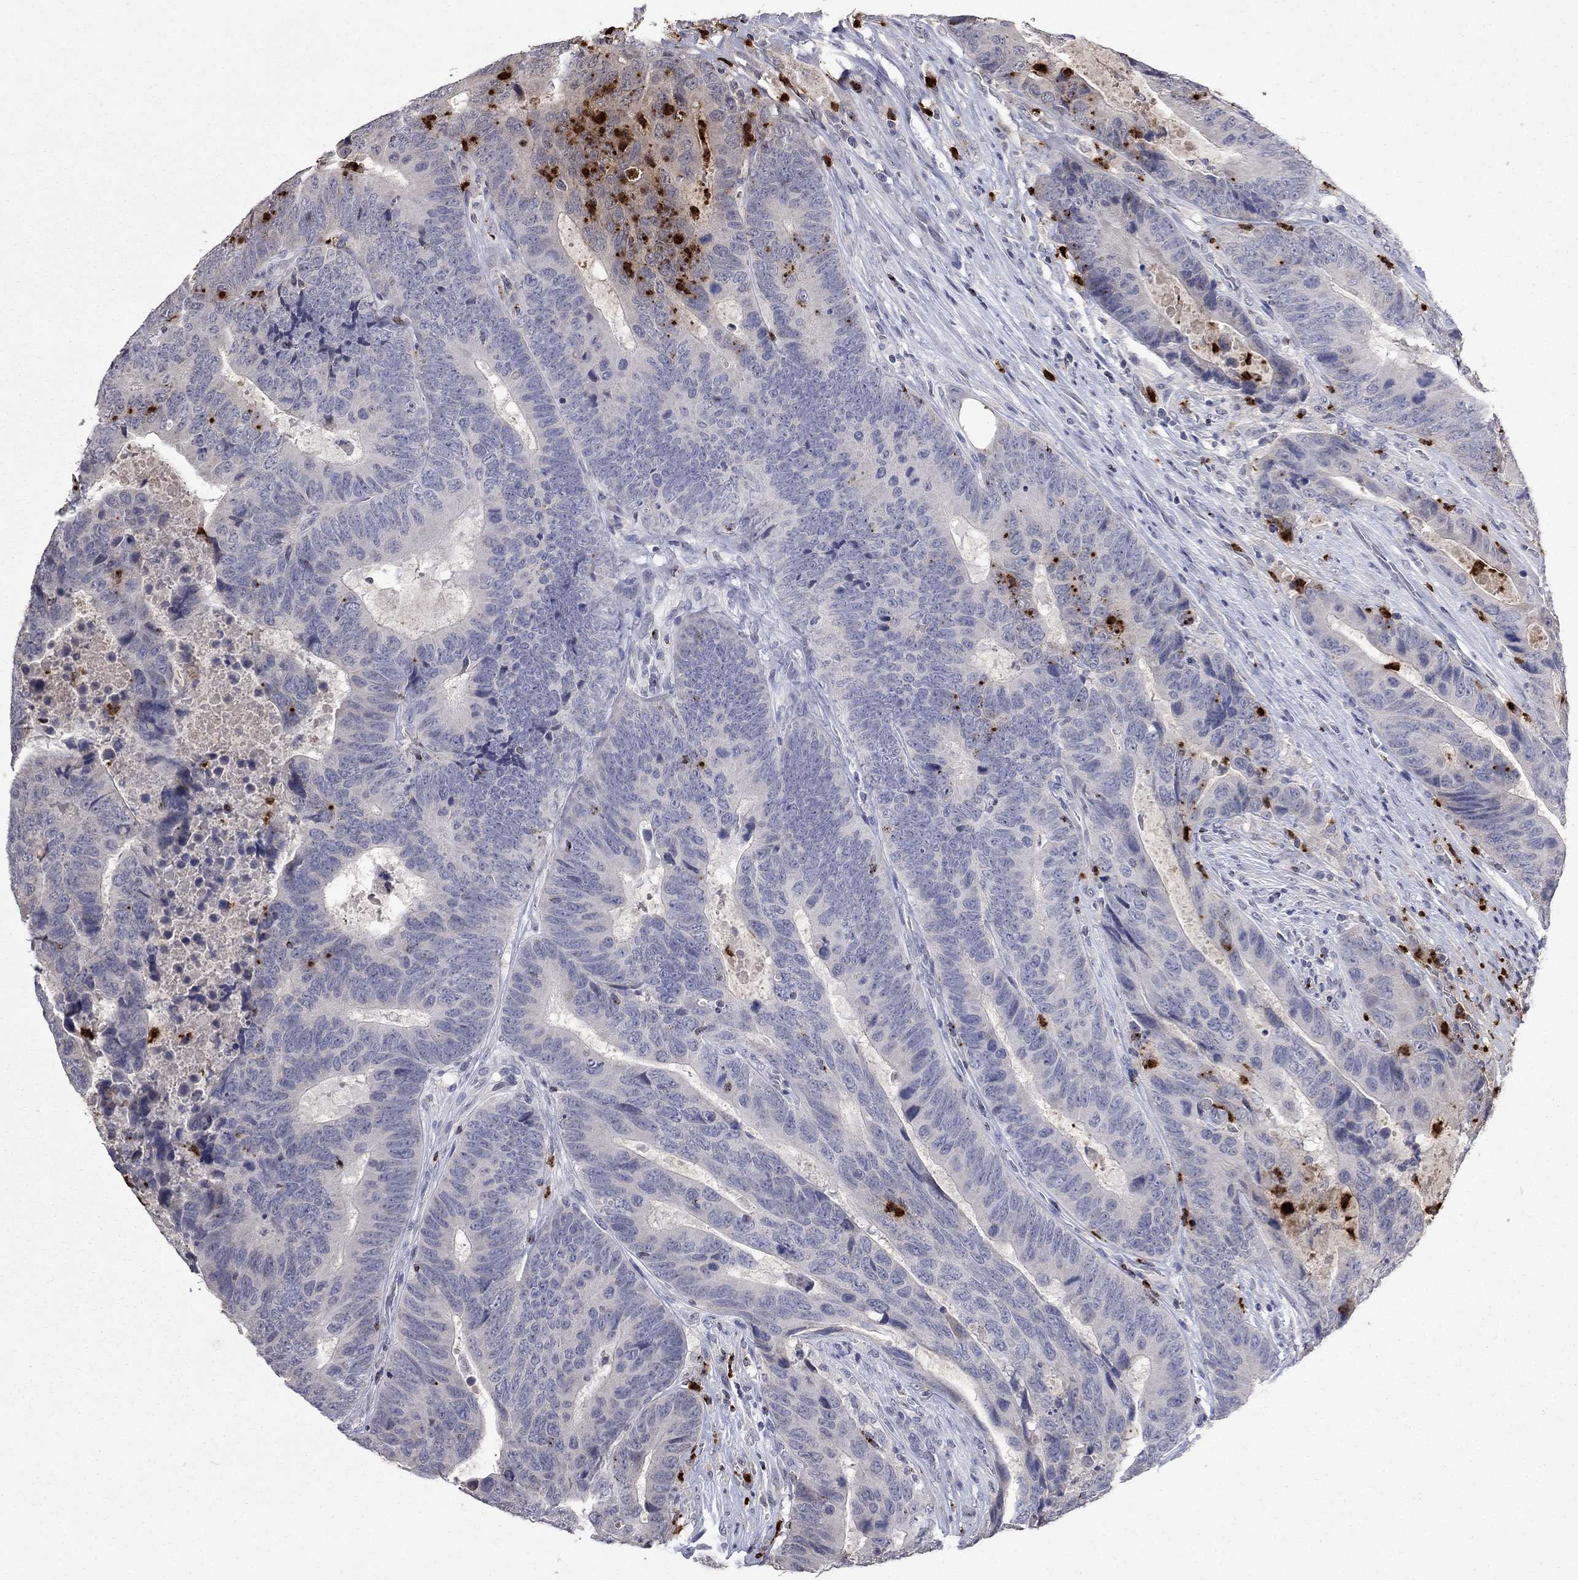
{"staining": {"intensity": "negative", "quantity": "none", "location": "none"}, "tissue": "colorectal cancer", "cell_type": "Tumor cells", "image_type": "cancer", "snomed": [{"axis": "morphology", "description": "Adenocarcinoma, NOS"}, {"axis": "topography", "description": "Colon"}], "caption": "This is an IHC micrograph of colorectal cancer (adenocarcinoma). There is no expression in tumor cells.", "gene": "CCL5", "patient": {"sex": "female", "age": 56}}